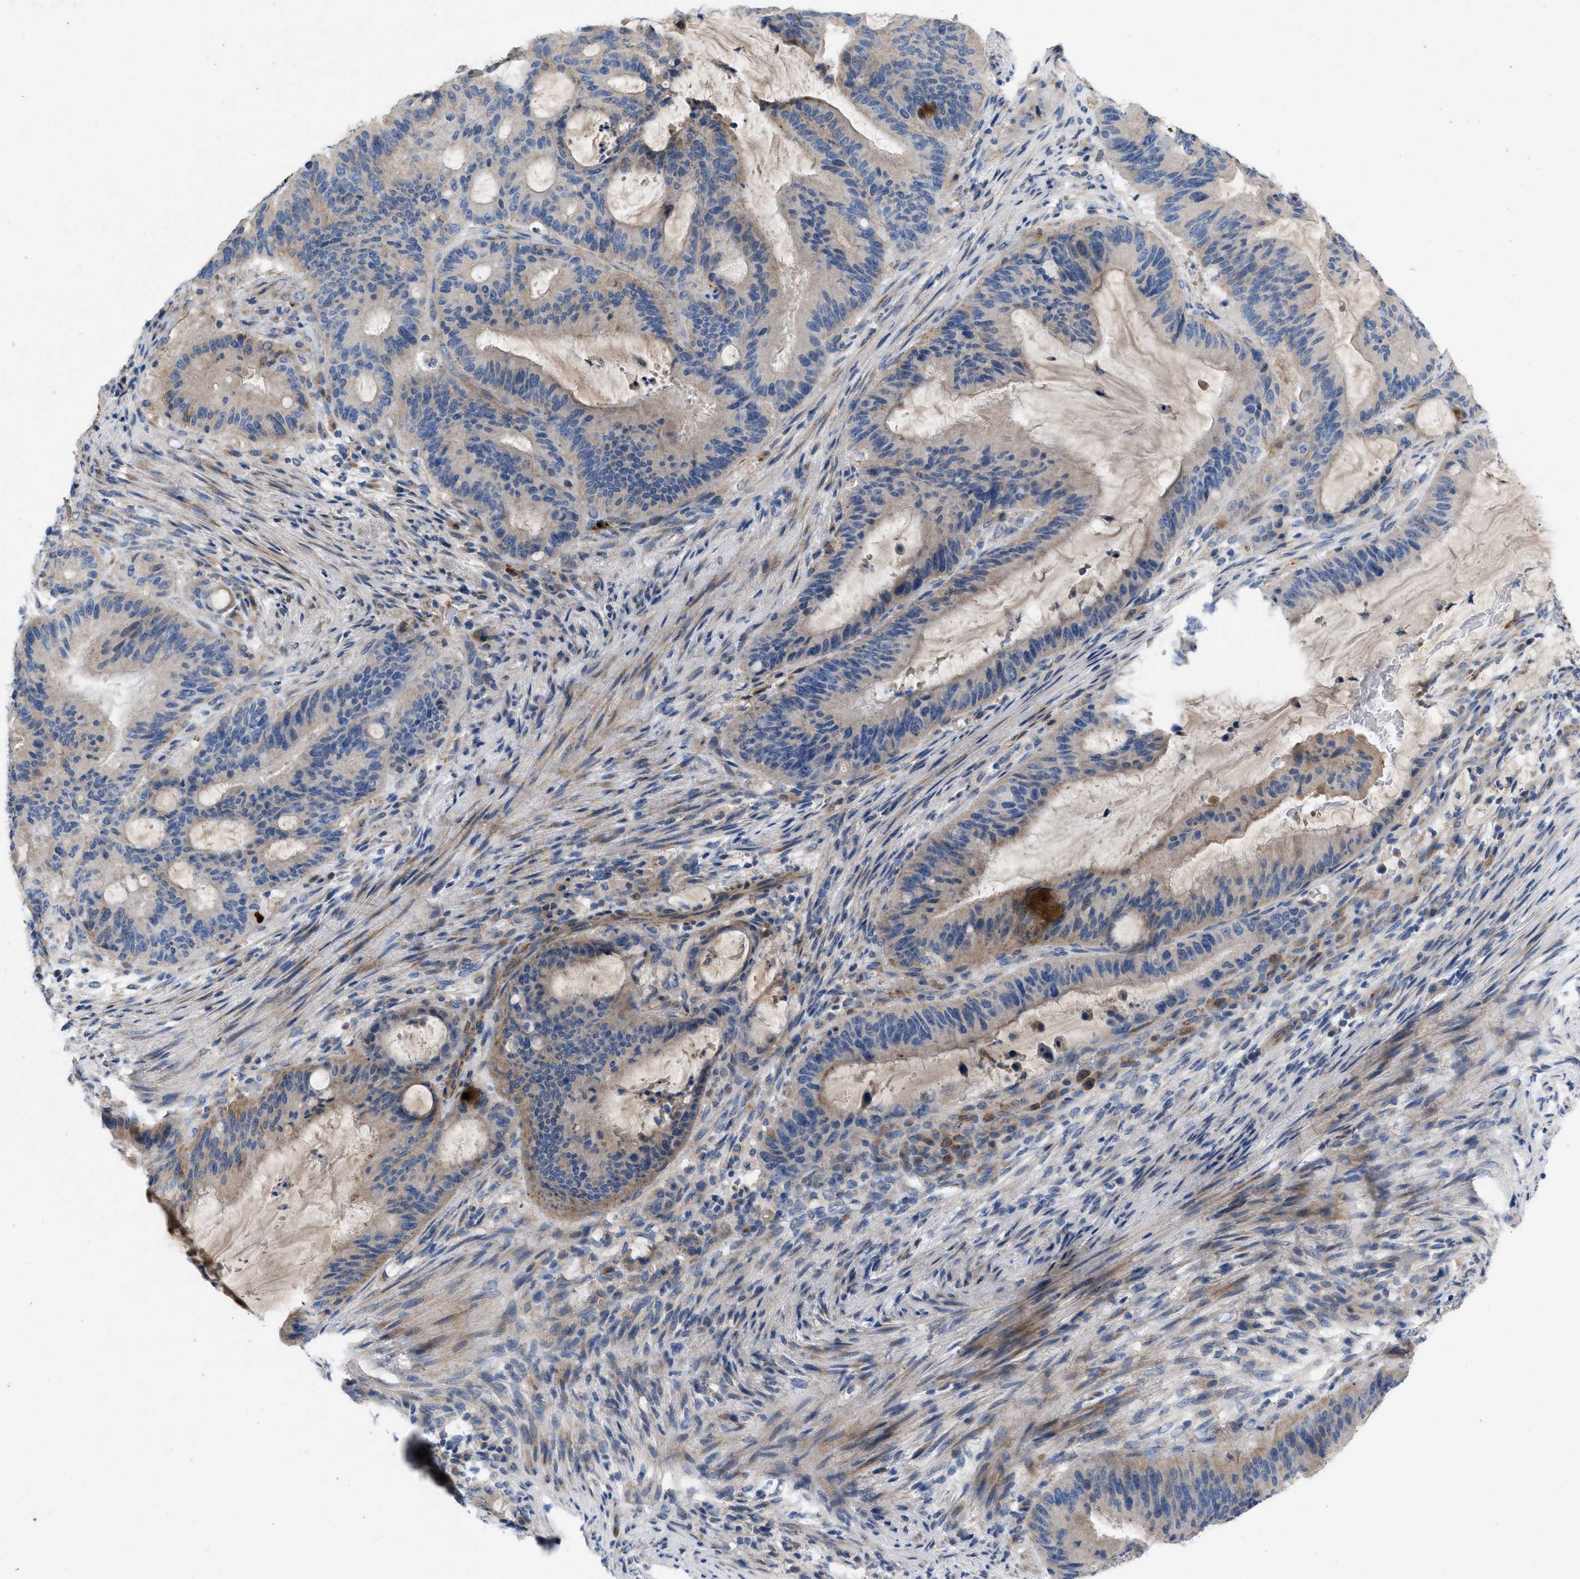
{"staining": {"intensity": "weak", "quantity": "<25%", "location": "cytoplasmic/membranous"}, "tissue": "liver cancer", "cell_type": "Tumor cells", "image_type": "cancer", "snomed": [{"axis": "morphology", "description": "Normal tissue, NOS"}, {"axis": "morphology", "description": "Cholangiocarcinoma"}, {"axis": "topography", "description": "Liver"}, {"axis": "topography", "description": "Peripheral nerve tissue"}], "caption": "High power microscopy photomicrograph of an immunohistochemistry (IHC) image of liver cholangiocarcinoma, revealing no significant positivity in tumor cells.", "gene": "PLPPR5", "patient": {"sex": "female", "age": 73}}